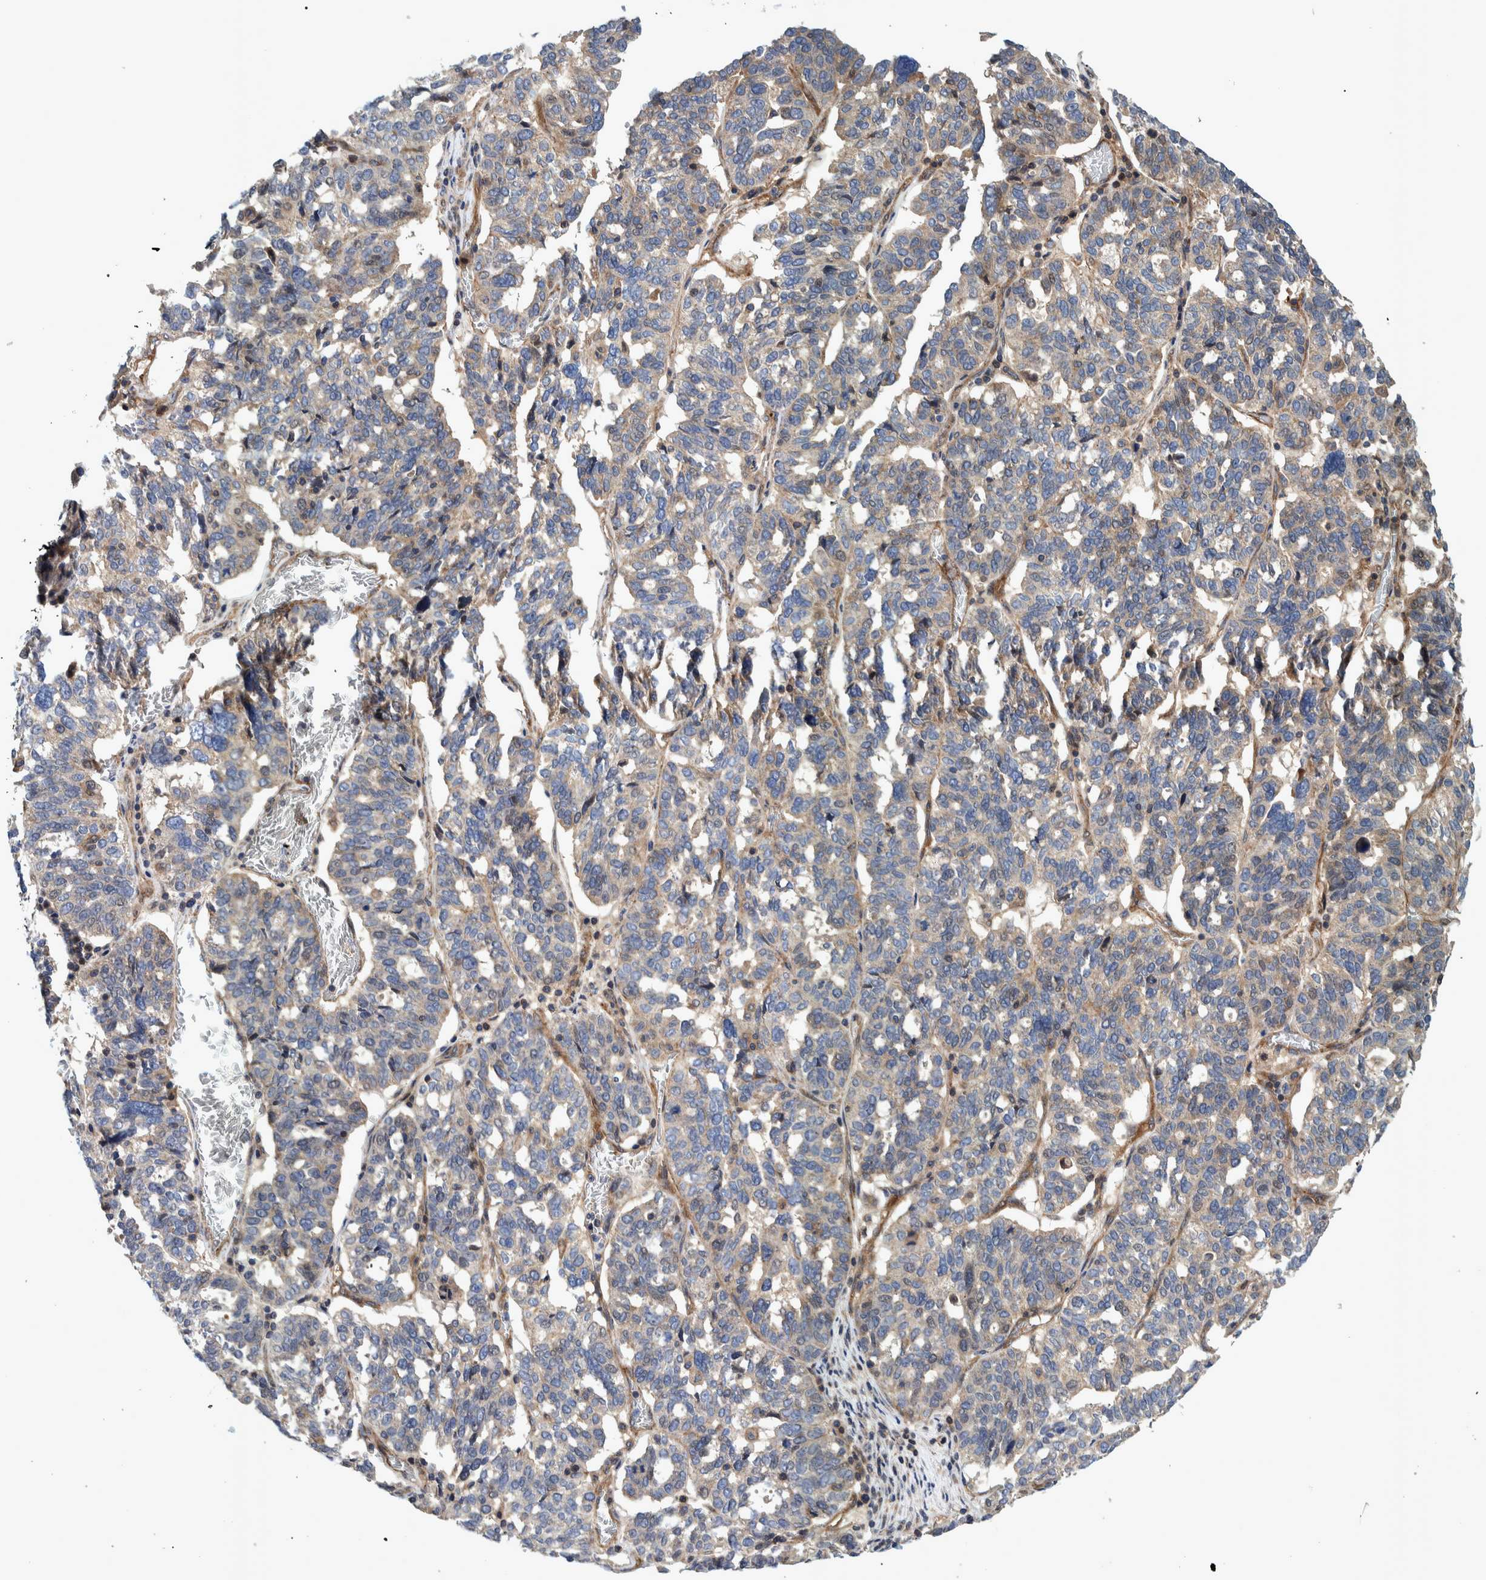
{"staining": {"intensity": "weak", "quantity": "<25%", "location": "cytoplasmic/membranous"}, "tissue": "ovarian cancer", "cell_type": "Tumor cells", "image_type": "cancer", "snomed": [{"axis": "morphology", "description": "Cystadenocarcinoma, serous, NOS"}, {"axis": "topography", "description": "Ovary"}], "caption": "High magnification brightfield microscopy of ovarian cancer stained with DAB (brown) and counterstained with hematoxylin (blue): tumor cells show no significant staining.", "gene": "GRPEL2", "patient": {"sex": "female", "age": 59}}